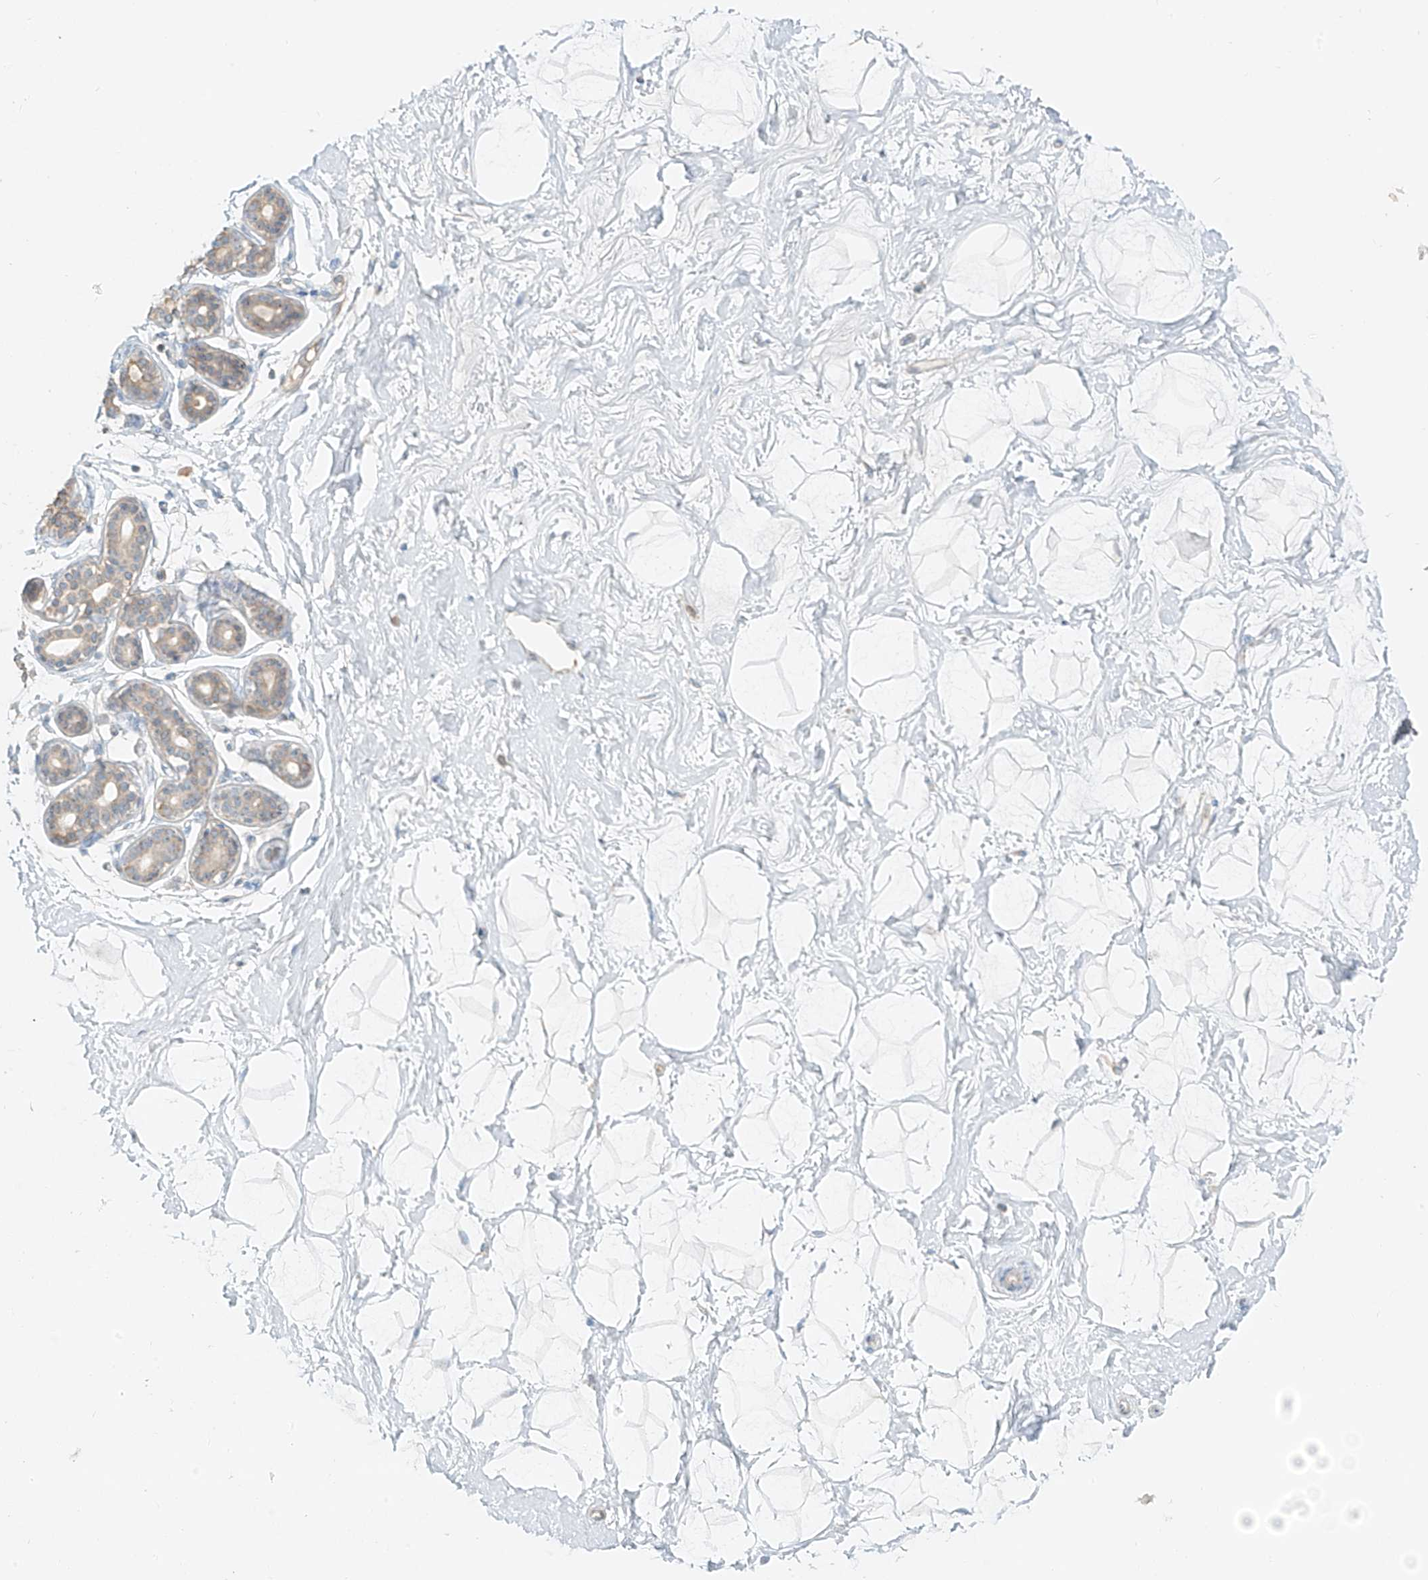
{"staining": {"intensity": "negative", "quantity": "none", "location": "none"}, "tissue": "breast", "cell_type": "Adipocytes", "image_type": "normal", "snomed": [{"axis": "morphology", "description": "Normal tissue, NOS"}, {"axis": "morphology", "description": "Adenoma, NOS"}, {"axis": "topography", "description": "Breast"}], "caption": "The immunohistochemistry photomicrograph has no significant staining in adipocytes of breast. (DAB (3,3'-diaminobenzidine) immunohistochemistry (IHC) with hematoxylin counter stain).", "gene": "FSTL1", "patient": {"sex": "female", "age": 23}}